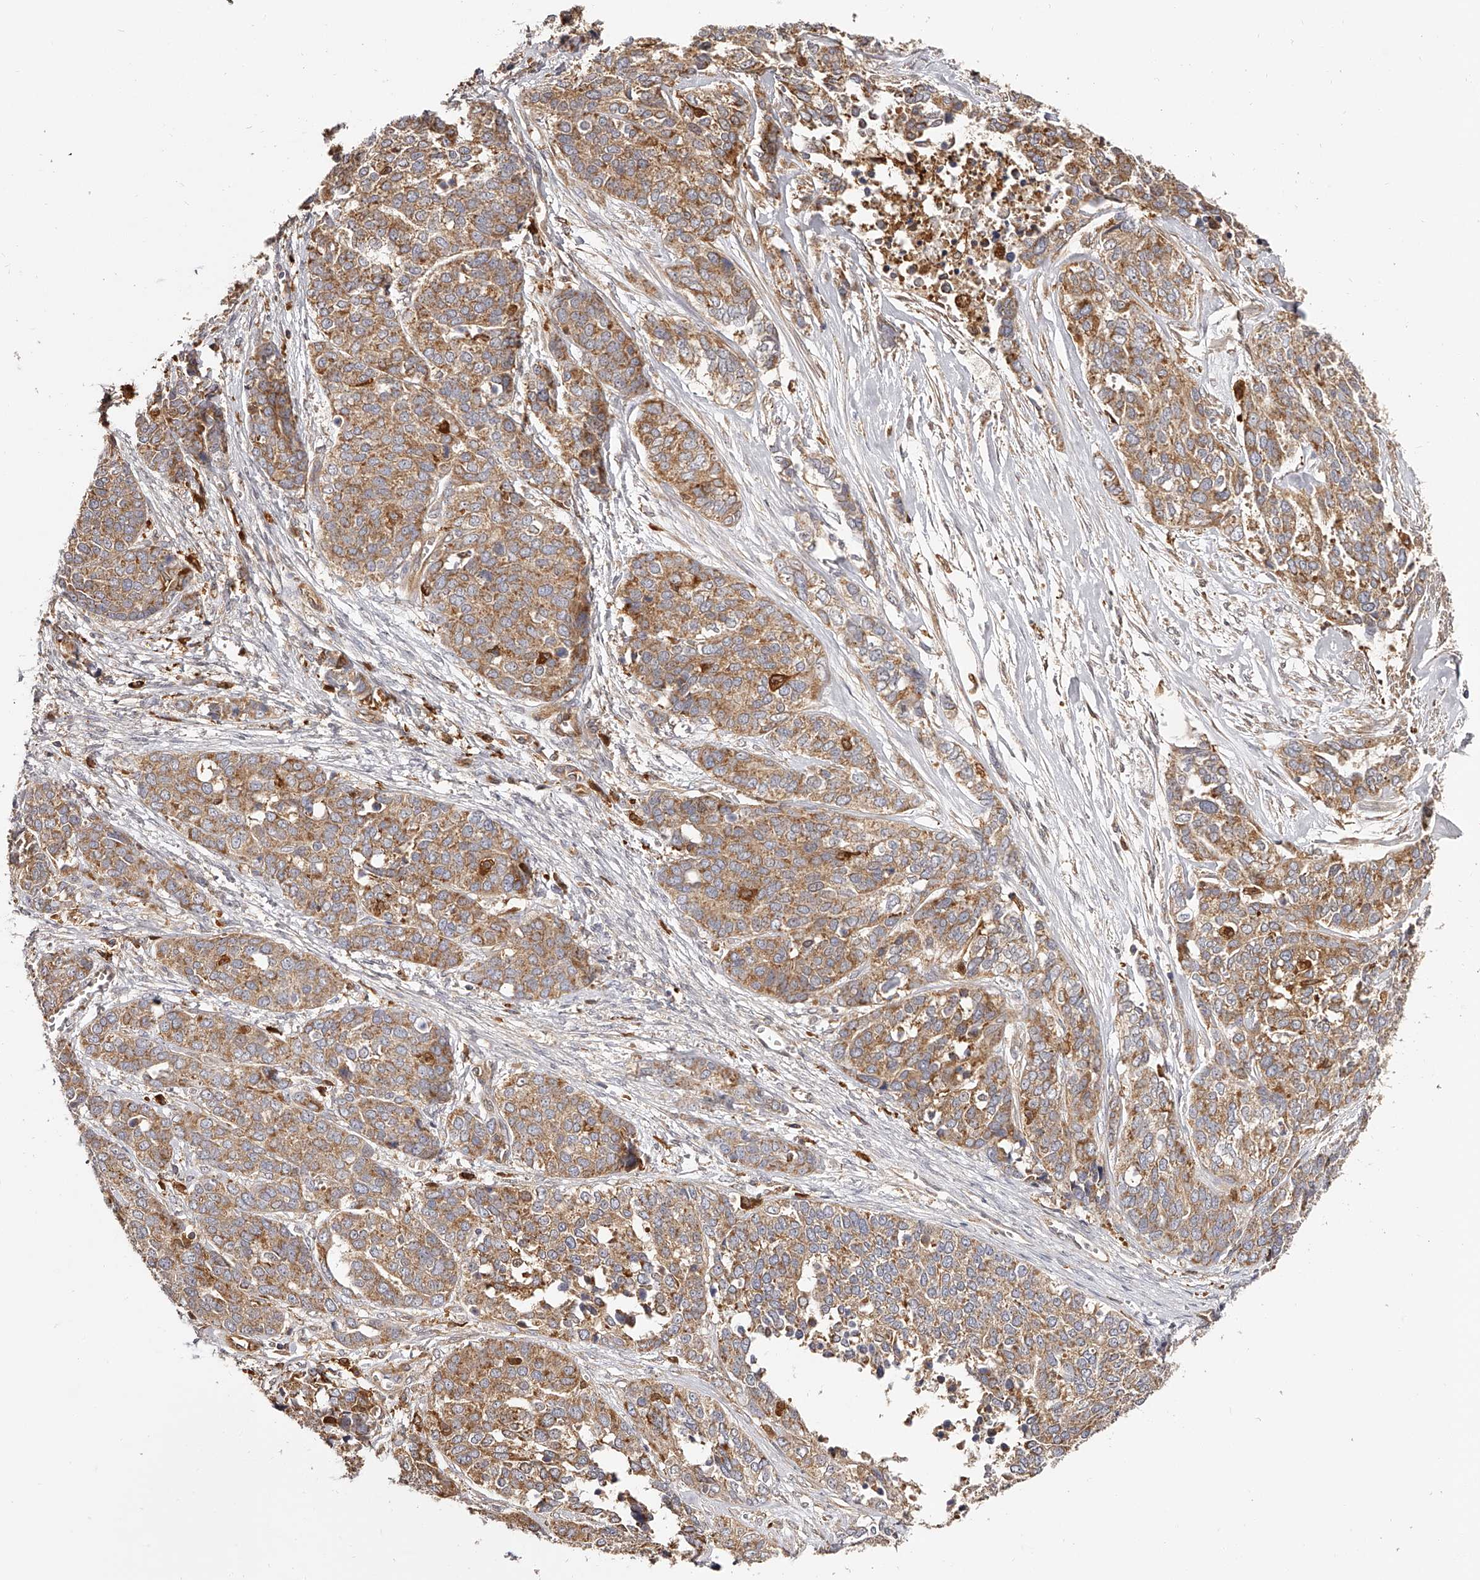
{"staining": {"intensity": "moderate", "quantity": ">75%", "location": "cytoplasmic/membranous"}, "tissue": "ovarian cancer", "cell_type": "Tumor cells", "image_type": "cancer", "snomed": [{"axis": "morphology", "description": "Cystadenocarcinoma, serous, NOS"}, {"axis": "topography", "description": "Ovary"}], "caption": "Immunohistochemistry image of ovarian serous cystadenocarcinoma stained for a protein (brown), which demonstrates medium levels of moderate cytoplasmic/membranous staining in approximately >75% of tumor cells.", "gene": "LAP3", "patient": {"sex": "female", "age": 44}}